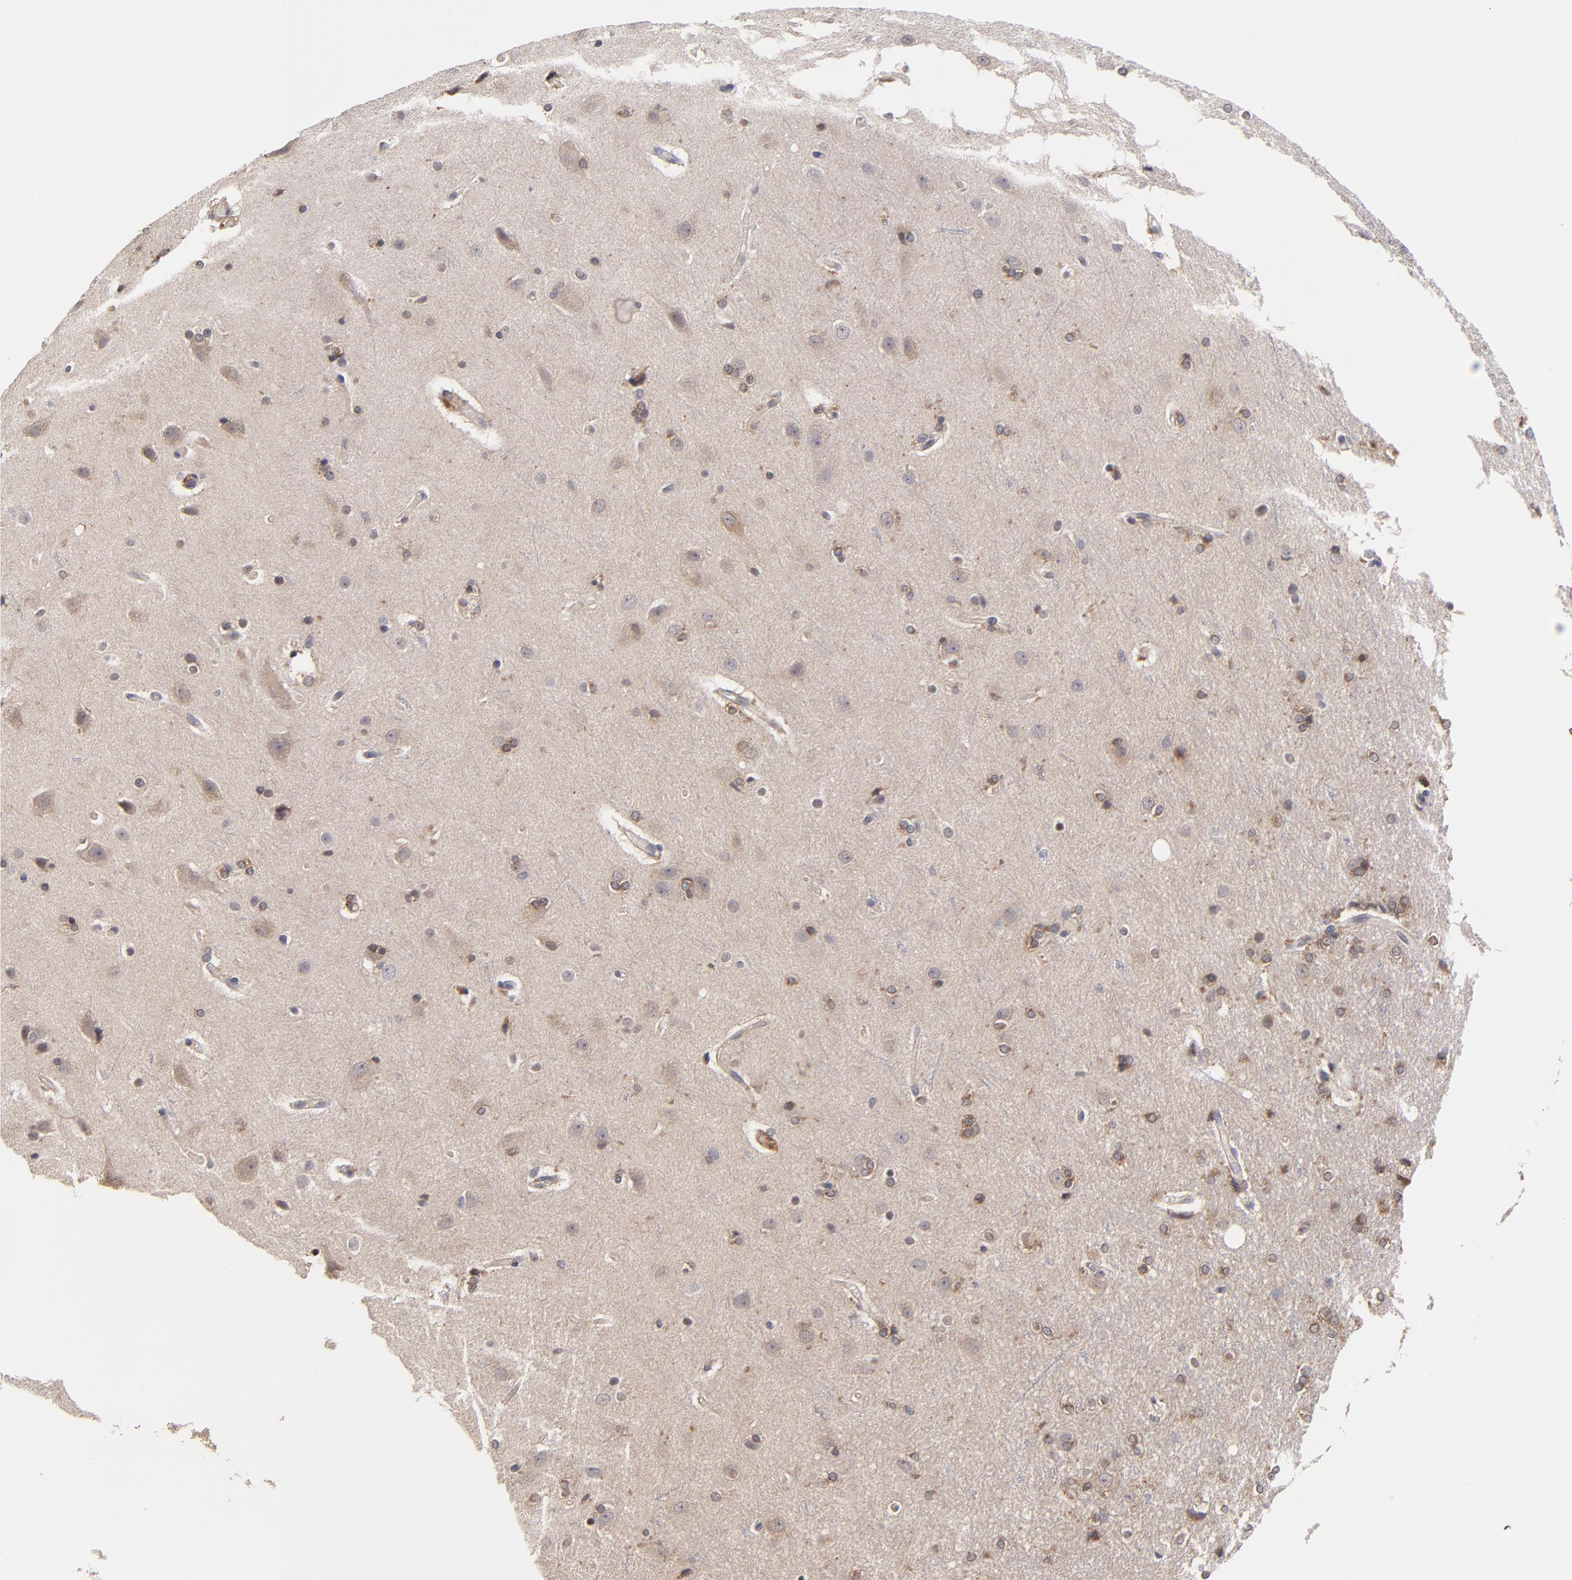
{"staining": {"intensity": "negative", "quantity": "none", "location": "none"}, "tissue": "cerebral cortex", "cell_type": "Endothelial cells", "image_type": "normal", "snomed": [{"axis": "morphology", "description": "Normal tissue, NOS"}, {"axis": "topography", "description": "Cerebral cortex"}], "caption": "This photomicrograph is of unremarkable cerebral cortex stained with immunohistochemistry (IHC) to label a protein in brown with the nuclei are counter-stained blue. There is no staining in endothelial cells.", "gene": "PDE4B", "patient": {"sex": "male", "age": 62}}